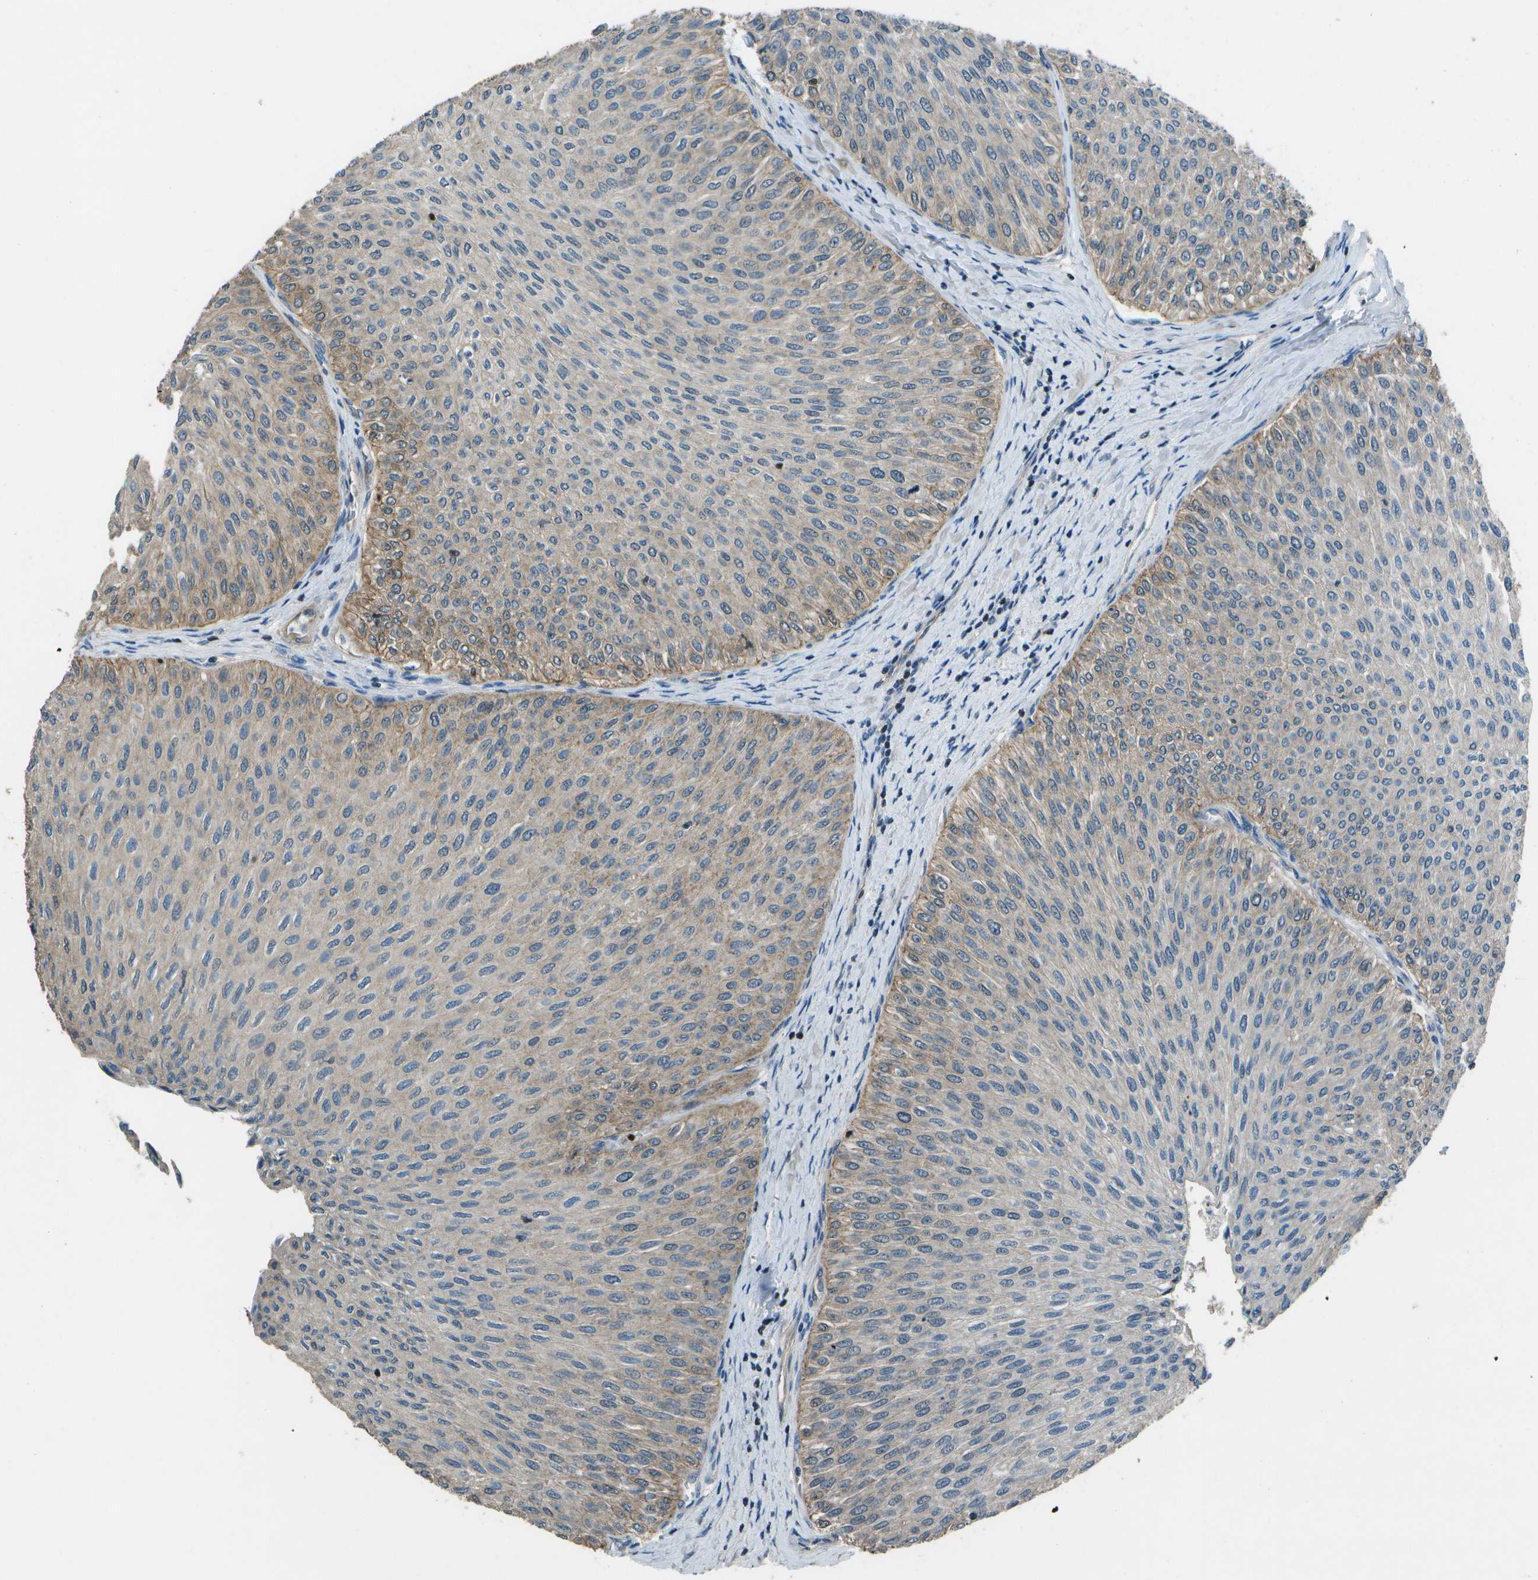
{"staining": {"intensity": "moderate", "quantity": "<25%", "location": "cytoplasmic/membranous"}, "tissue": "urothelial cancer", "cell_type": "Tumor cells", "image_type": "cancer", "snomed": [{"axis": "morphology", "description": "Urothelial carcinoma, Low grade"}, {"axis": "topography", "description": "Urinary bladder"}], "caption": "Immunohistochemistry (IHC) micrograph of urothelial cancer stained for a protein (brown), which exhibits low levels of moderate cytoplasmic/membranous staining in approximately <25% of tumor cells.", "gene": "PDLIM1", "patient": {"sex": "male", "age": 78}}